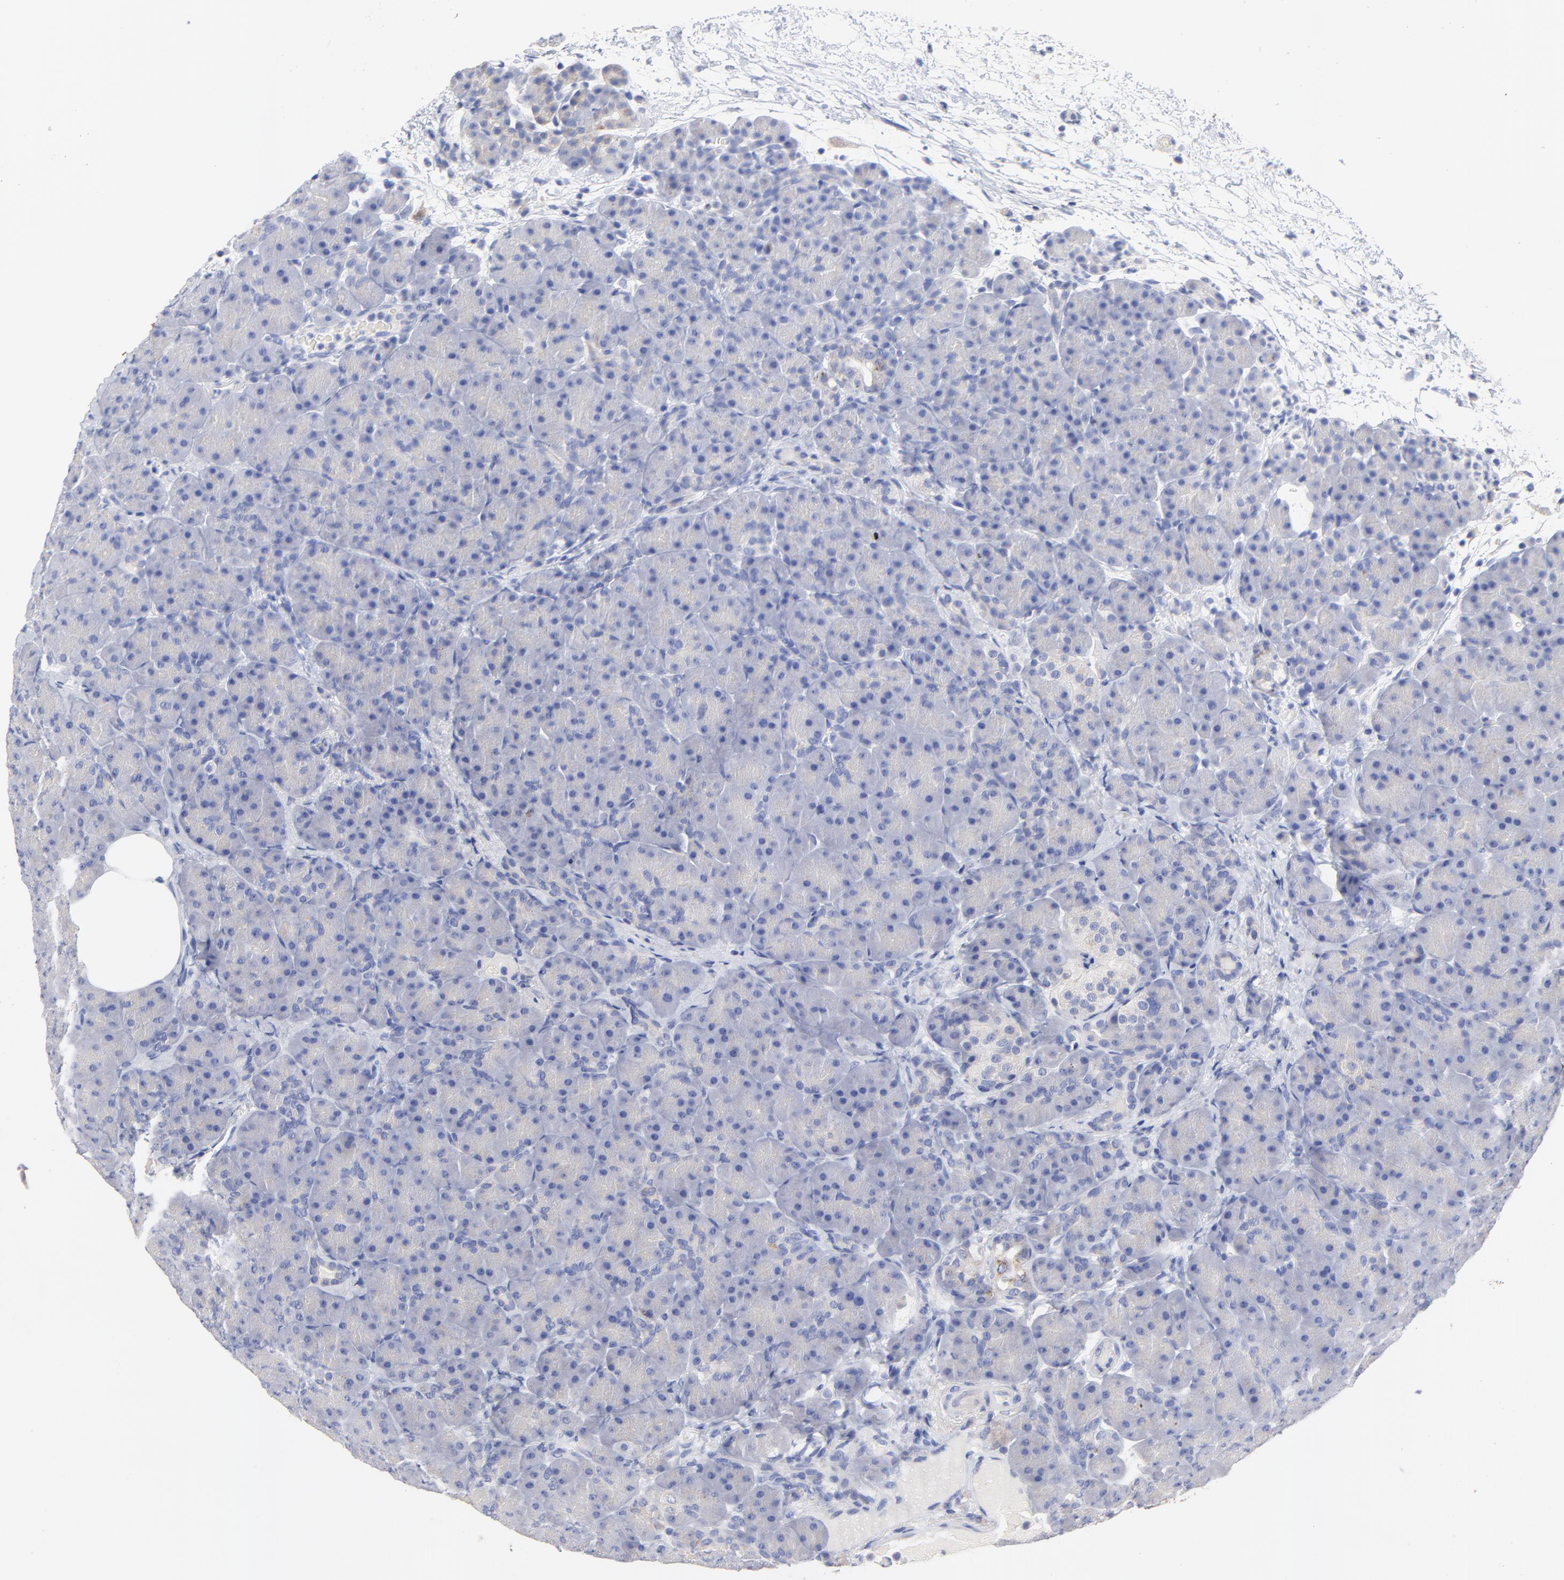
{"staining": {"intensity": "negative", "quantity": "none", "location": "none"}, "tissue": "pancreas", "cell_type": "Exocrine glandular cells", "image_type": "normal", "snomed": [{"axis": "morphology", "description": "Normal tissue, NOS"}, {"axis": "topography", "description": "Pancreas"}], "caption": "Pancreas stained for a protein using immunohistochemistry shows no expression exocrine glandular cells.", "gene": "FBXO10", "patient": {"sex": "male", "age": 66}}